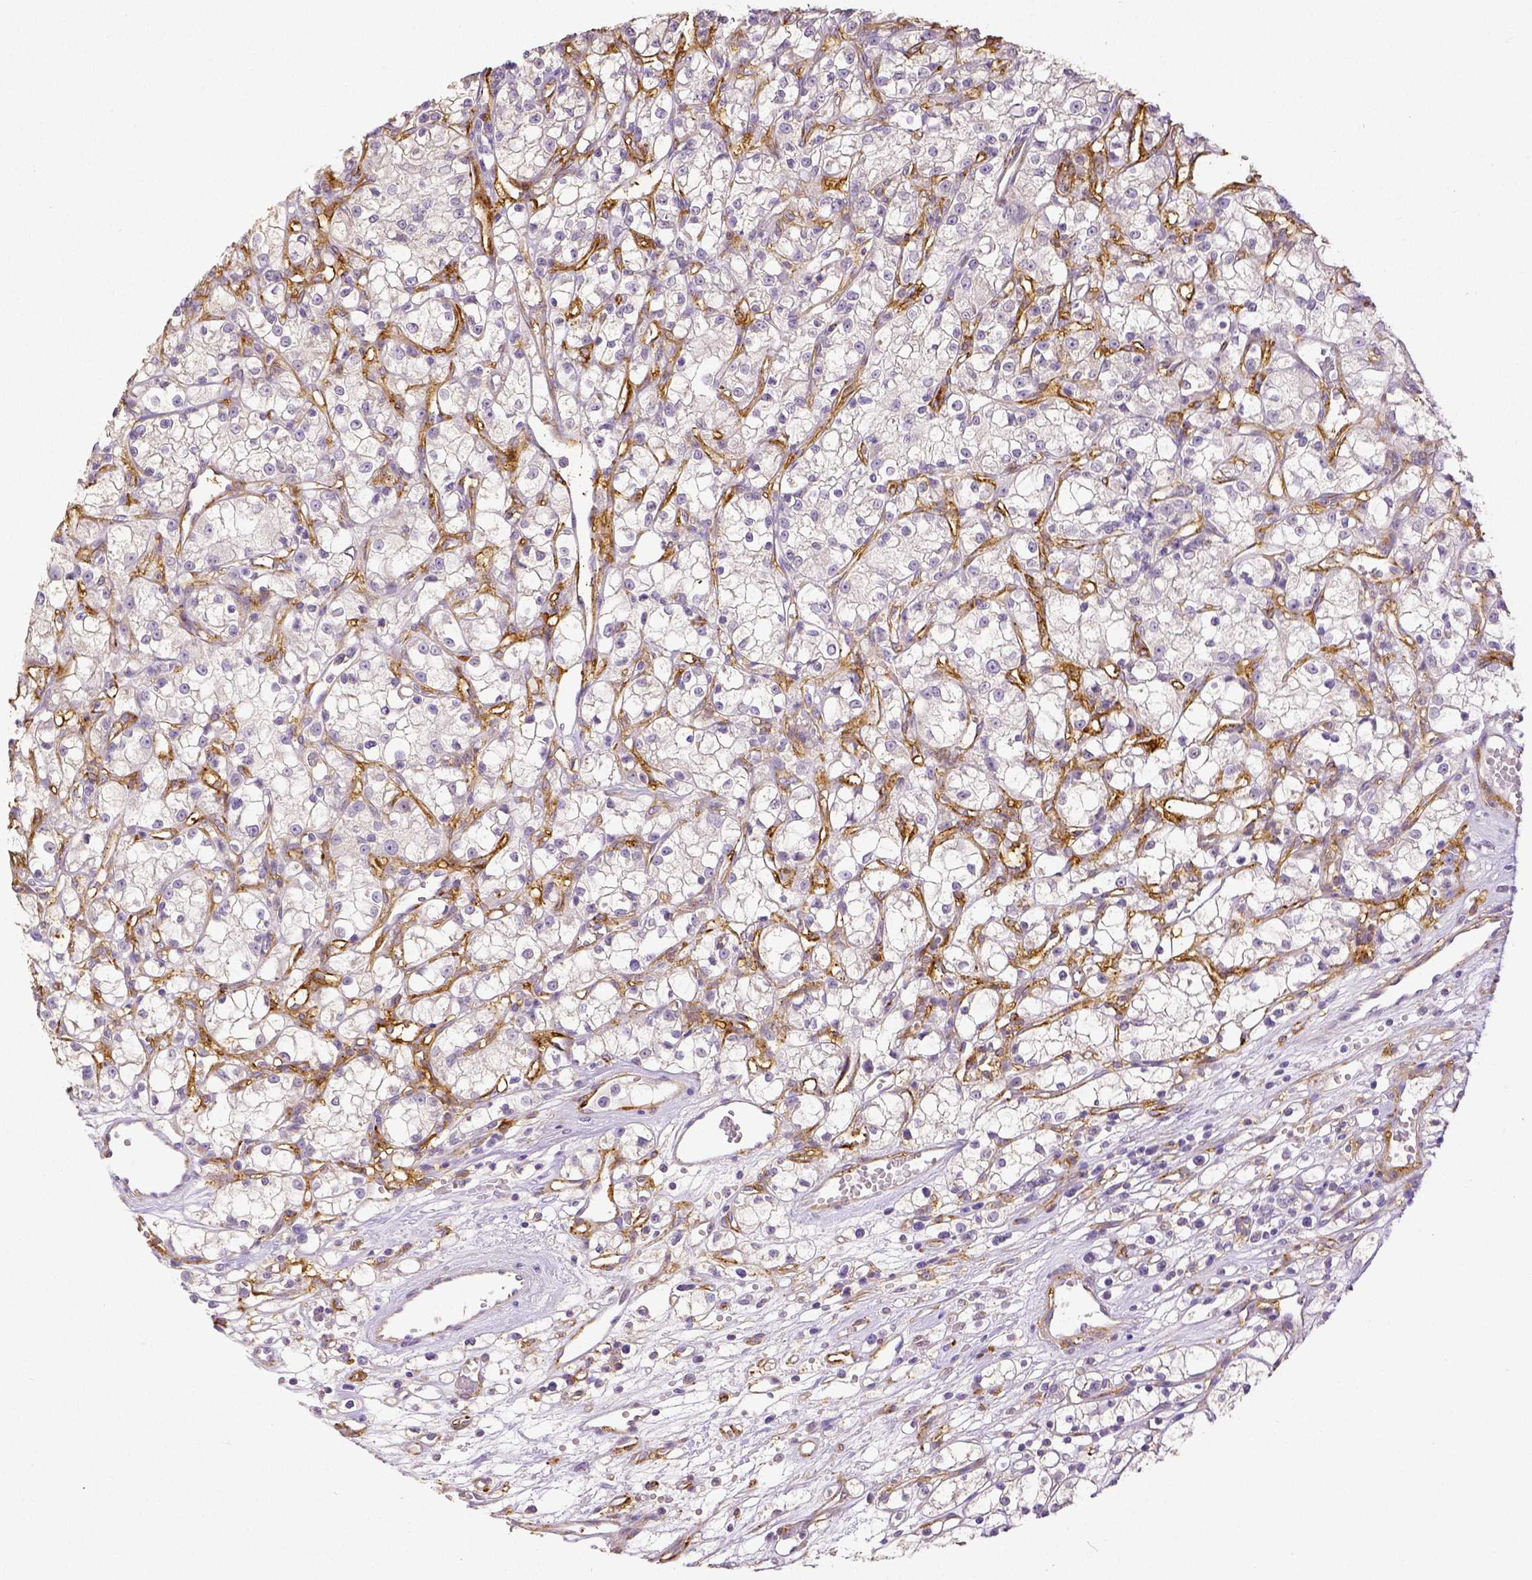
{"staining": {"intensity": "negative", "quantity": "none", "location": "none"}, "tissue": "renal cancer", "cell_type": "Tumor cells", "image_type": "cancer", "snomed": [{"axis": "morphology", "description": "Adenocarcinoma, NOS"}, {"axis": "topography", "description": "Kidney"}], "caption": "High power microscopy photomicrograph of an IHC micrograph of renal adenocarcinoma, revealing no significant positivity in tumor cells. (Stains: DAB (3,3'-diaminobenzidine) IHC with hematoxylin counter stain, Microscopy: brightfield microscopy at high magnification).", "gene": "THY1", "patient": {"sex": "female", "age": 59}}